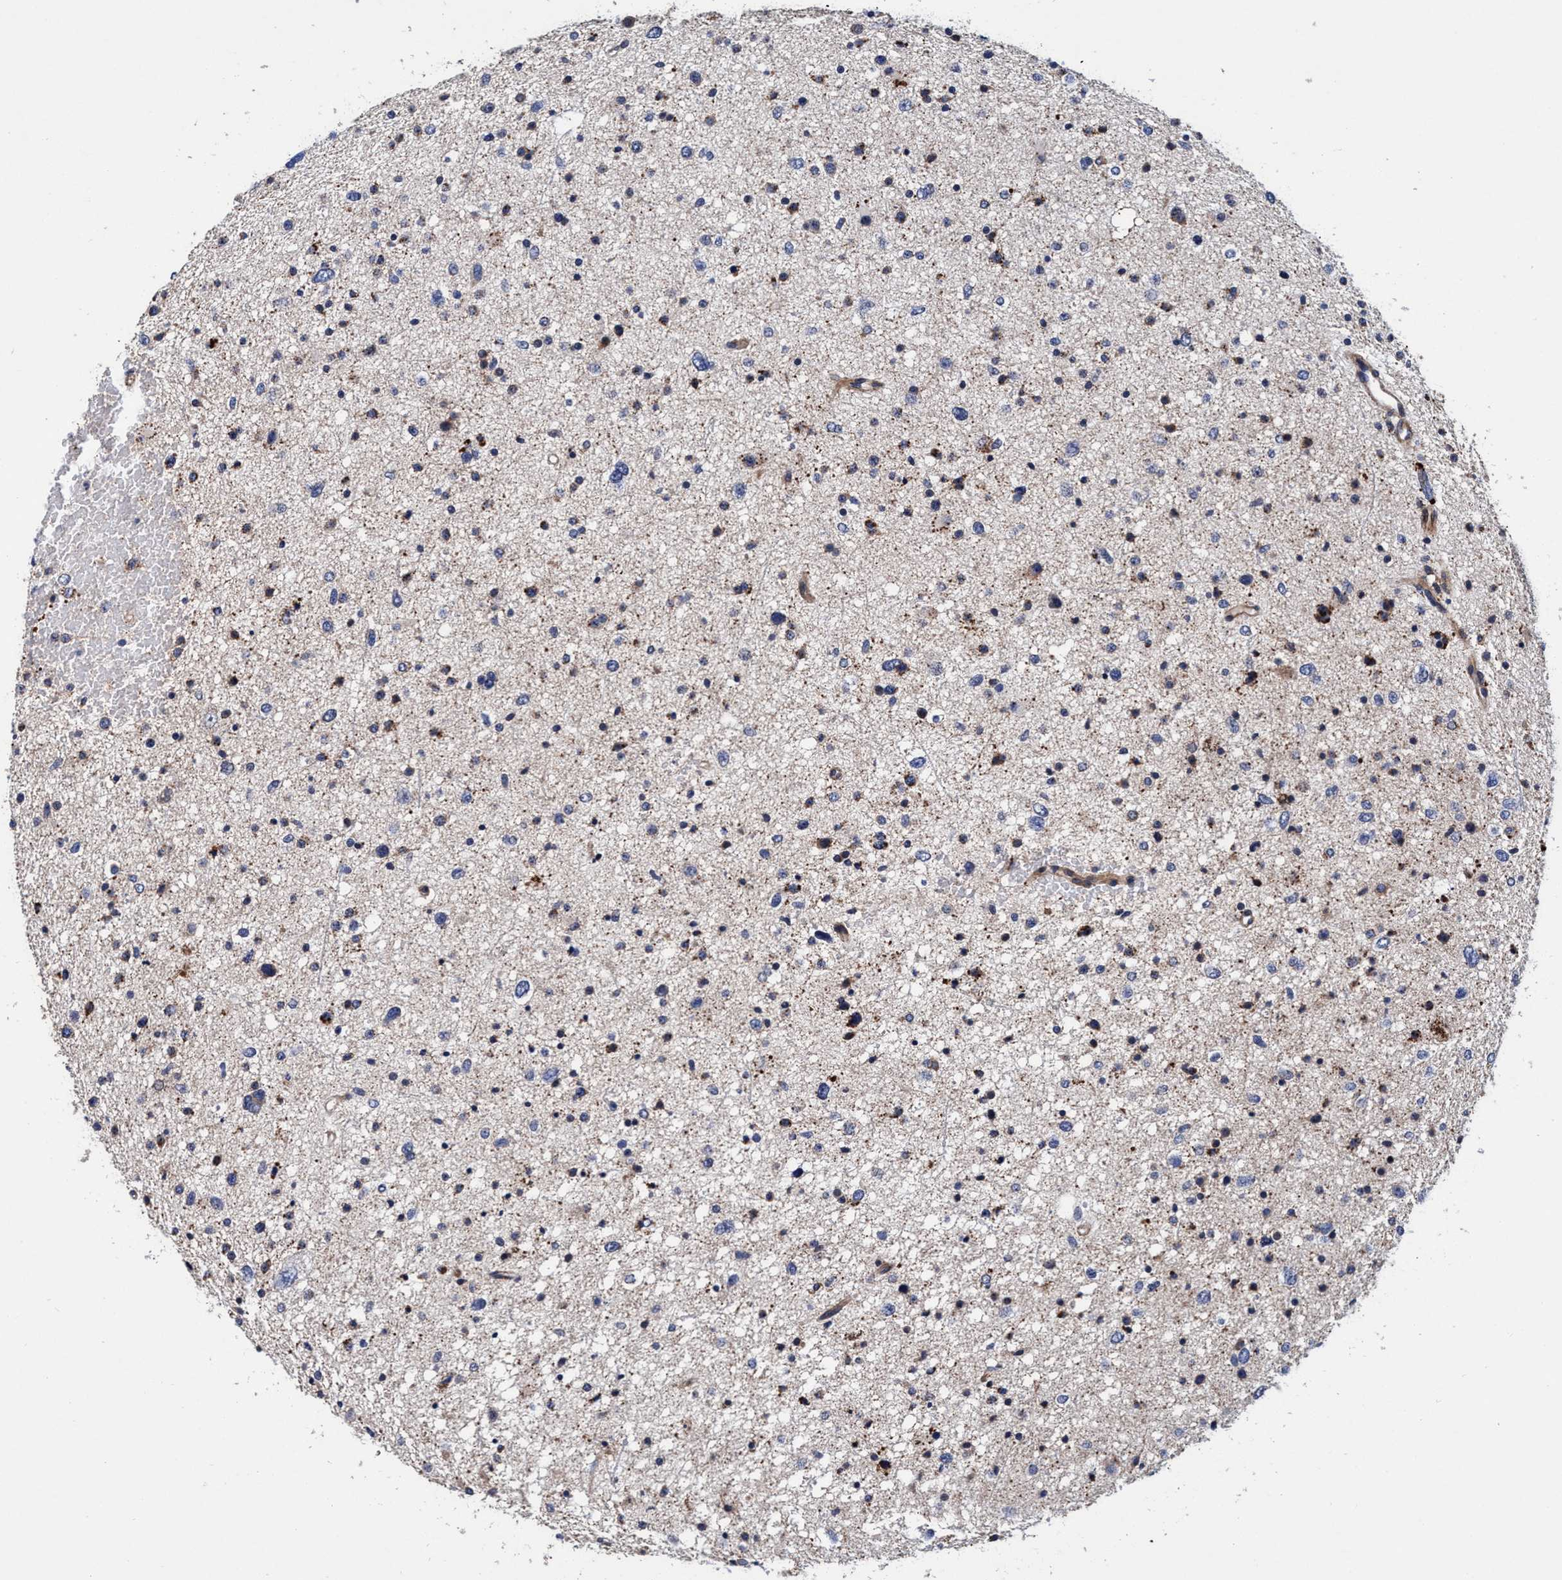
{"staining": {"intensity": "weak", "quantity": "<25%", "location": "cytoplasmic/membranous"}, "tissue": "glioma", "cell_type": "Tumor cells", "image_type": "cancer", "snomed": [{"axis": "morphology", "description": "Glioma, malignant, Low grade"}, {"axis": "topography", "description": "Brain"}], "caption": "Immunohistochemistry of glioma demonstrates no expression in tumor cells. (DAB (3,3'-diaminobenzidine) IHC, high magnification).", "gene": "RNF208", "patient": {"sex": "female", "age": 37}}